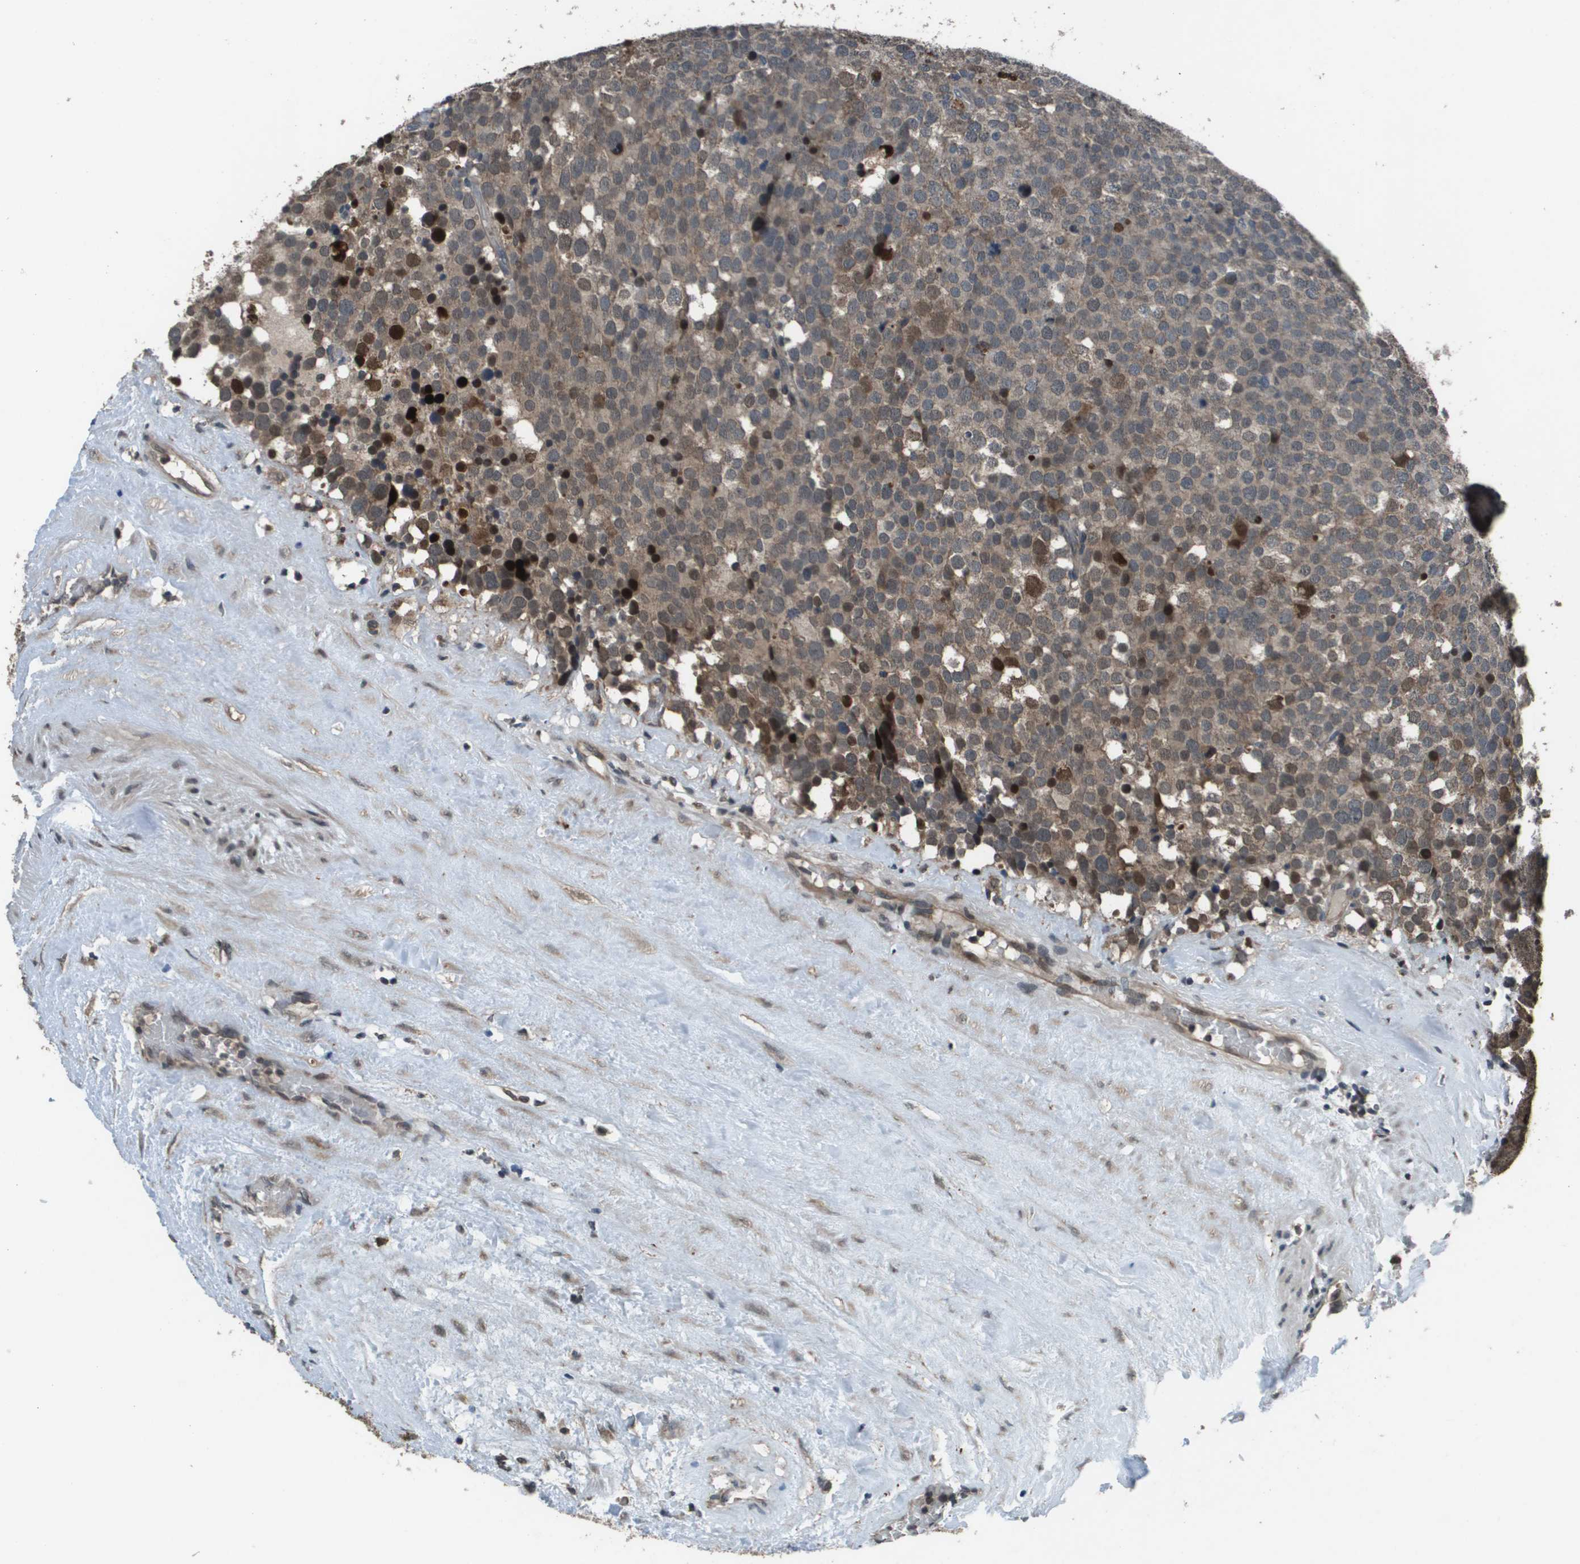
{"staining": {"intensity": "weak", "quantity": "<25%", "location": "cytoplasmic/membranous,nuclear"}, "tissue": "testis cancer", "cell_type": "Tumor cells", "image_type": "cancer", "snomed": [{"axis": "morphology", "description": "Seminoma, NOS"}, {"axis": "topography", "description": "Testis"}], "caption": "Immunohistochemistry image of testis seminoma stained for a protein (brown), which reveals no staining in tumor cells.", "gene": "GOSR2", "patient": {"sex": "male", "age": 71}}